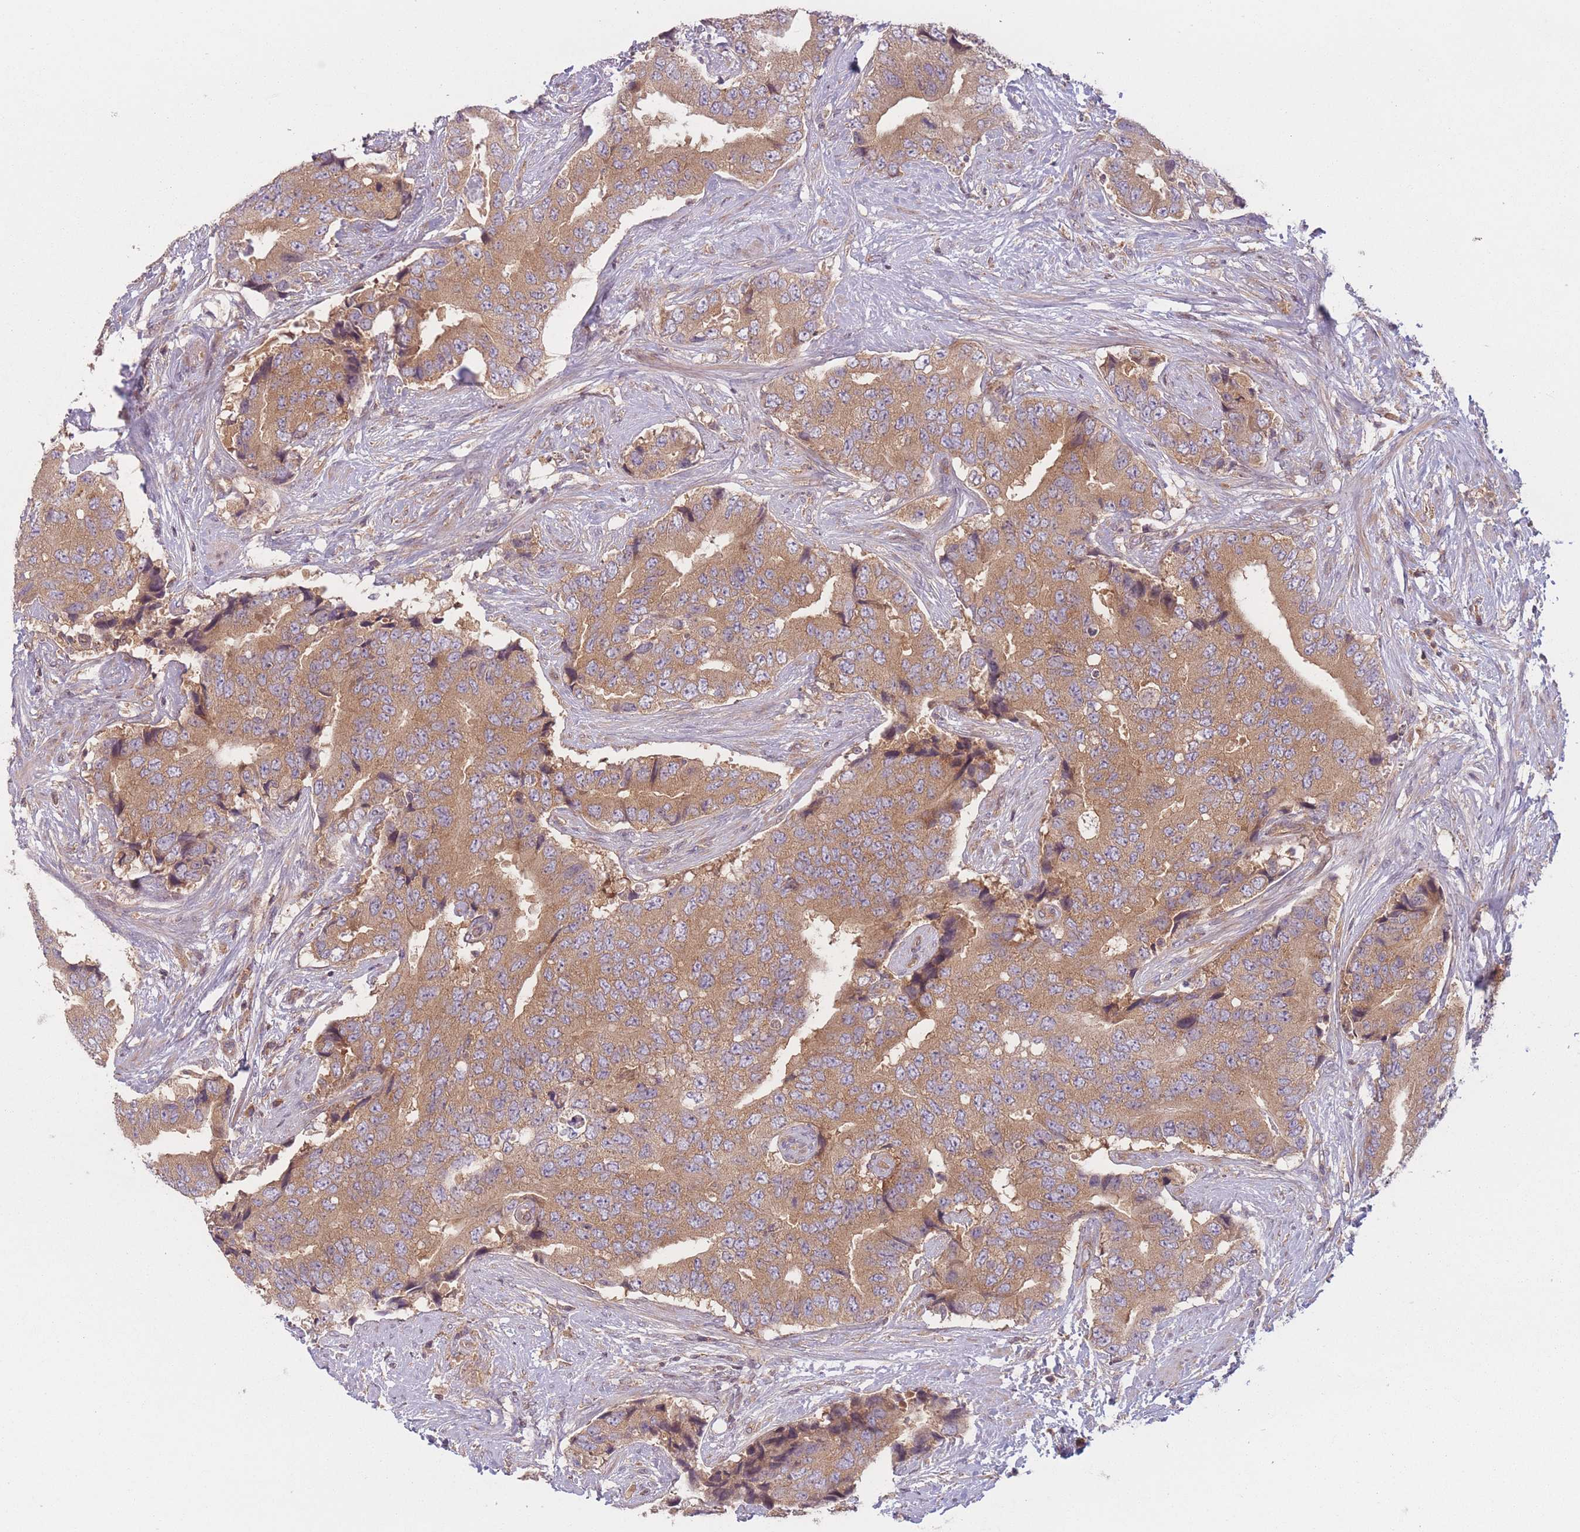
{"staining": {"intensity": "moderate", "quantity": ">75%", "location": "cytoplasmic/membranous"}, "tissue": "prostate cancer", "cell_type": "Tumor cells", "image_type": "cancer", "snomed": [{"axis": "morphology", "description": "Adenocarcinoma, High grade"}, {"axis": "topography", "description": "Prostate"}], "caption": "The photomicrograph reveals staining of prostate high-grade adenocarcinoma, revealing moderate cytoplasmic/membranous protein positivity (brown color) within tumor cells. (brown staining indicates protein expression, while blue staining denotes nuclei).", "gene": "WASHC2A", "patient": {"sex": "male", "age": 70}}